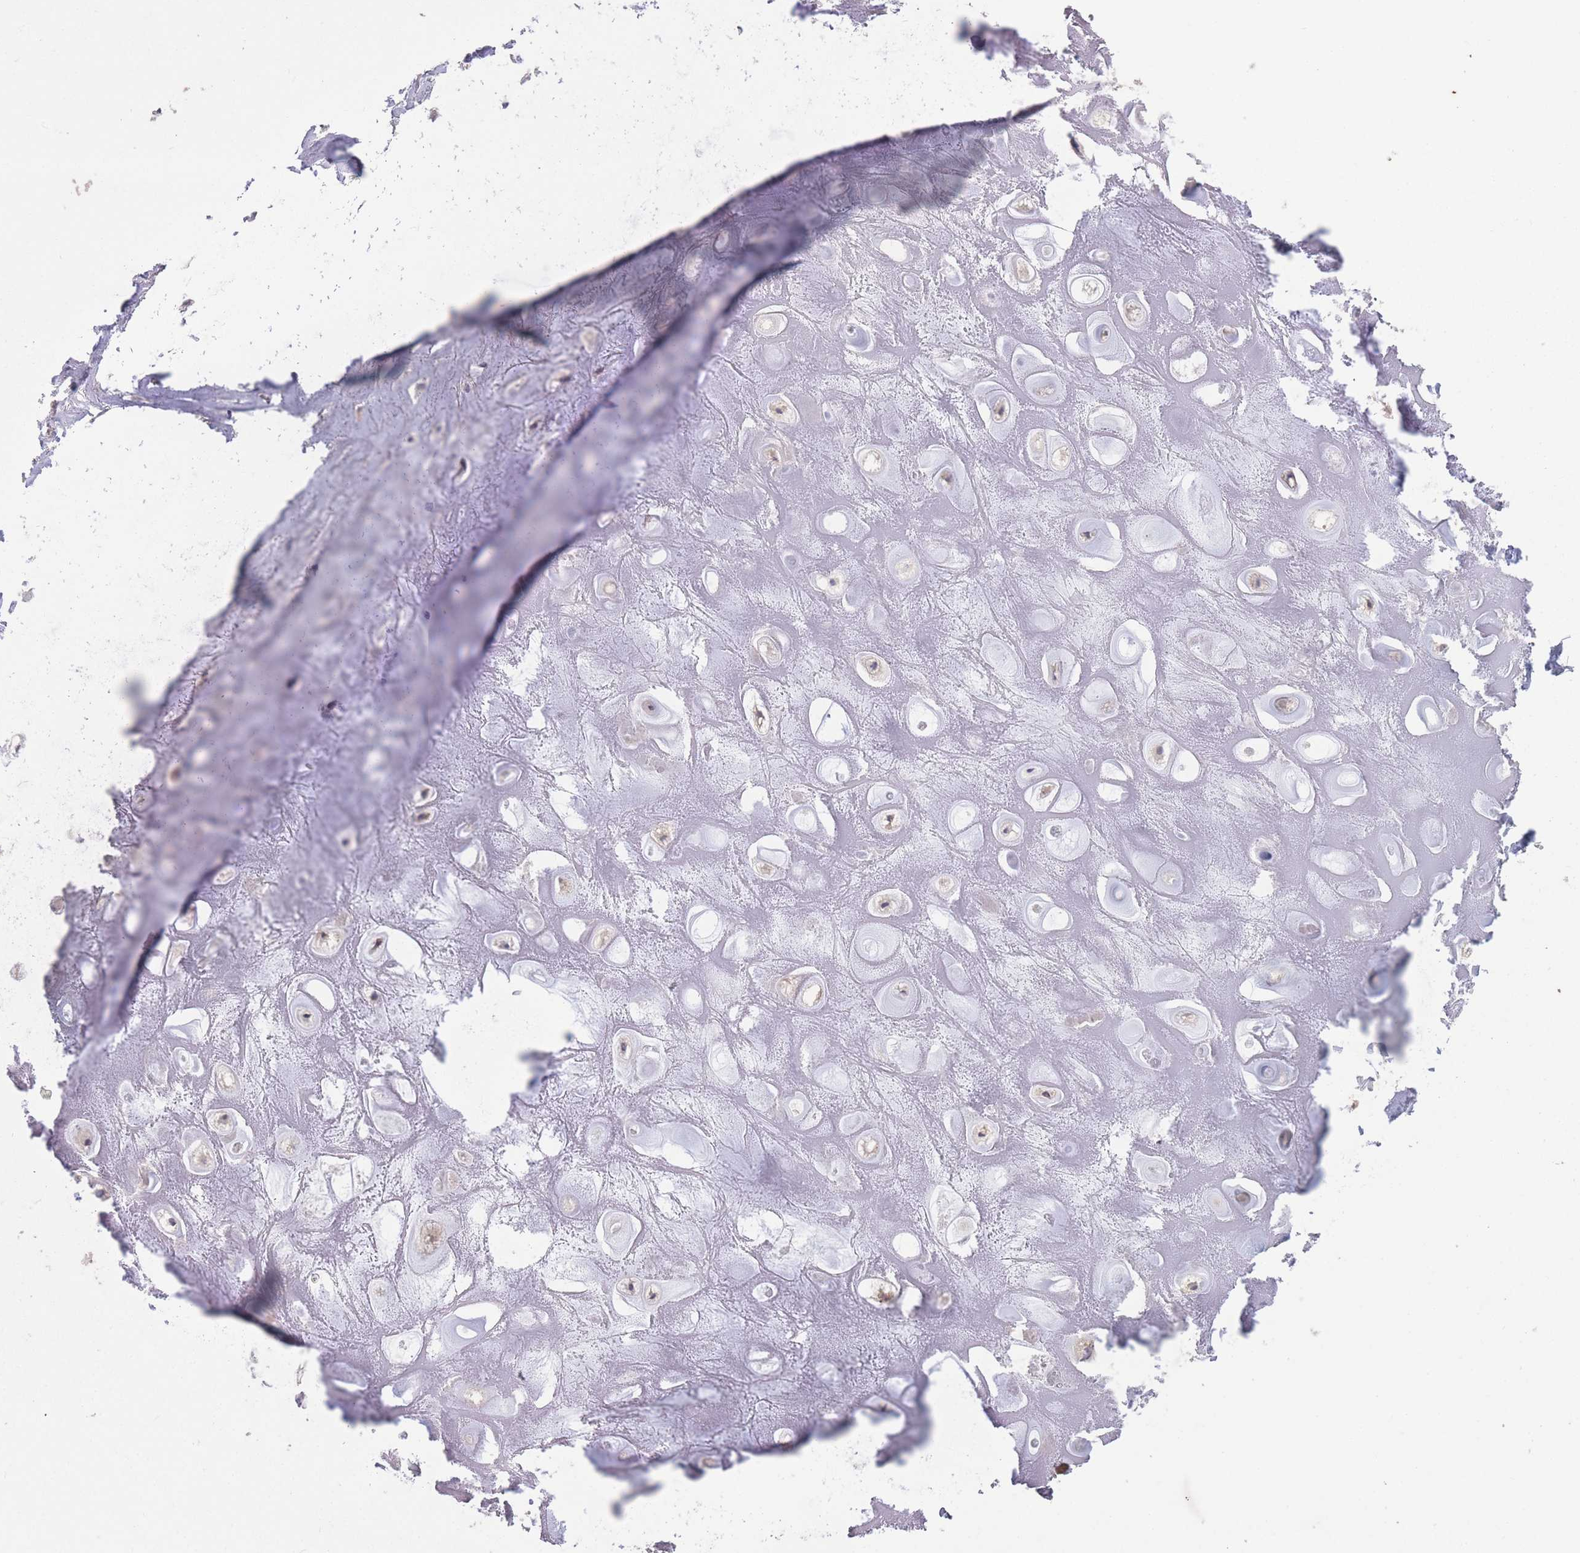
{"staining": {"intensity": "negative", "quantity": "none", "location": "none"}, "tissue": "adipose tissue", "cell_type": "Adipocytes", "image_type": "normal", "snomed": [{"axis": "morphology", "description": "Normal tissue, NOS"}, {"axis": "topography", "description": "Cartilage tissue"}], "caption": "Immunohistochemistry of unremarkable human adipose tissue reveals no staining in adipocytes. Nuclei are stained in blue.", "gene": "RSPH10B2", "patient": {"sex": "male", "age": 81}}